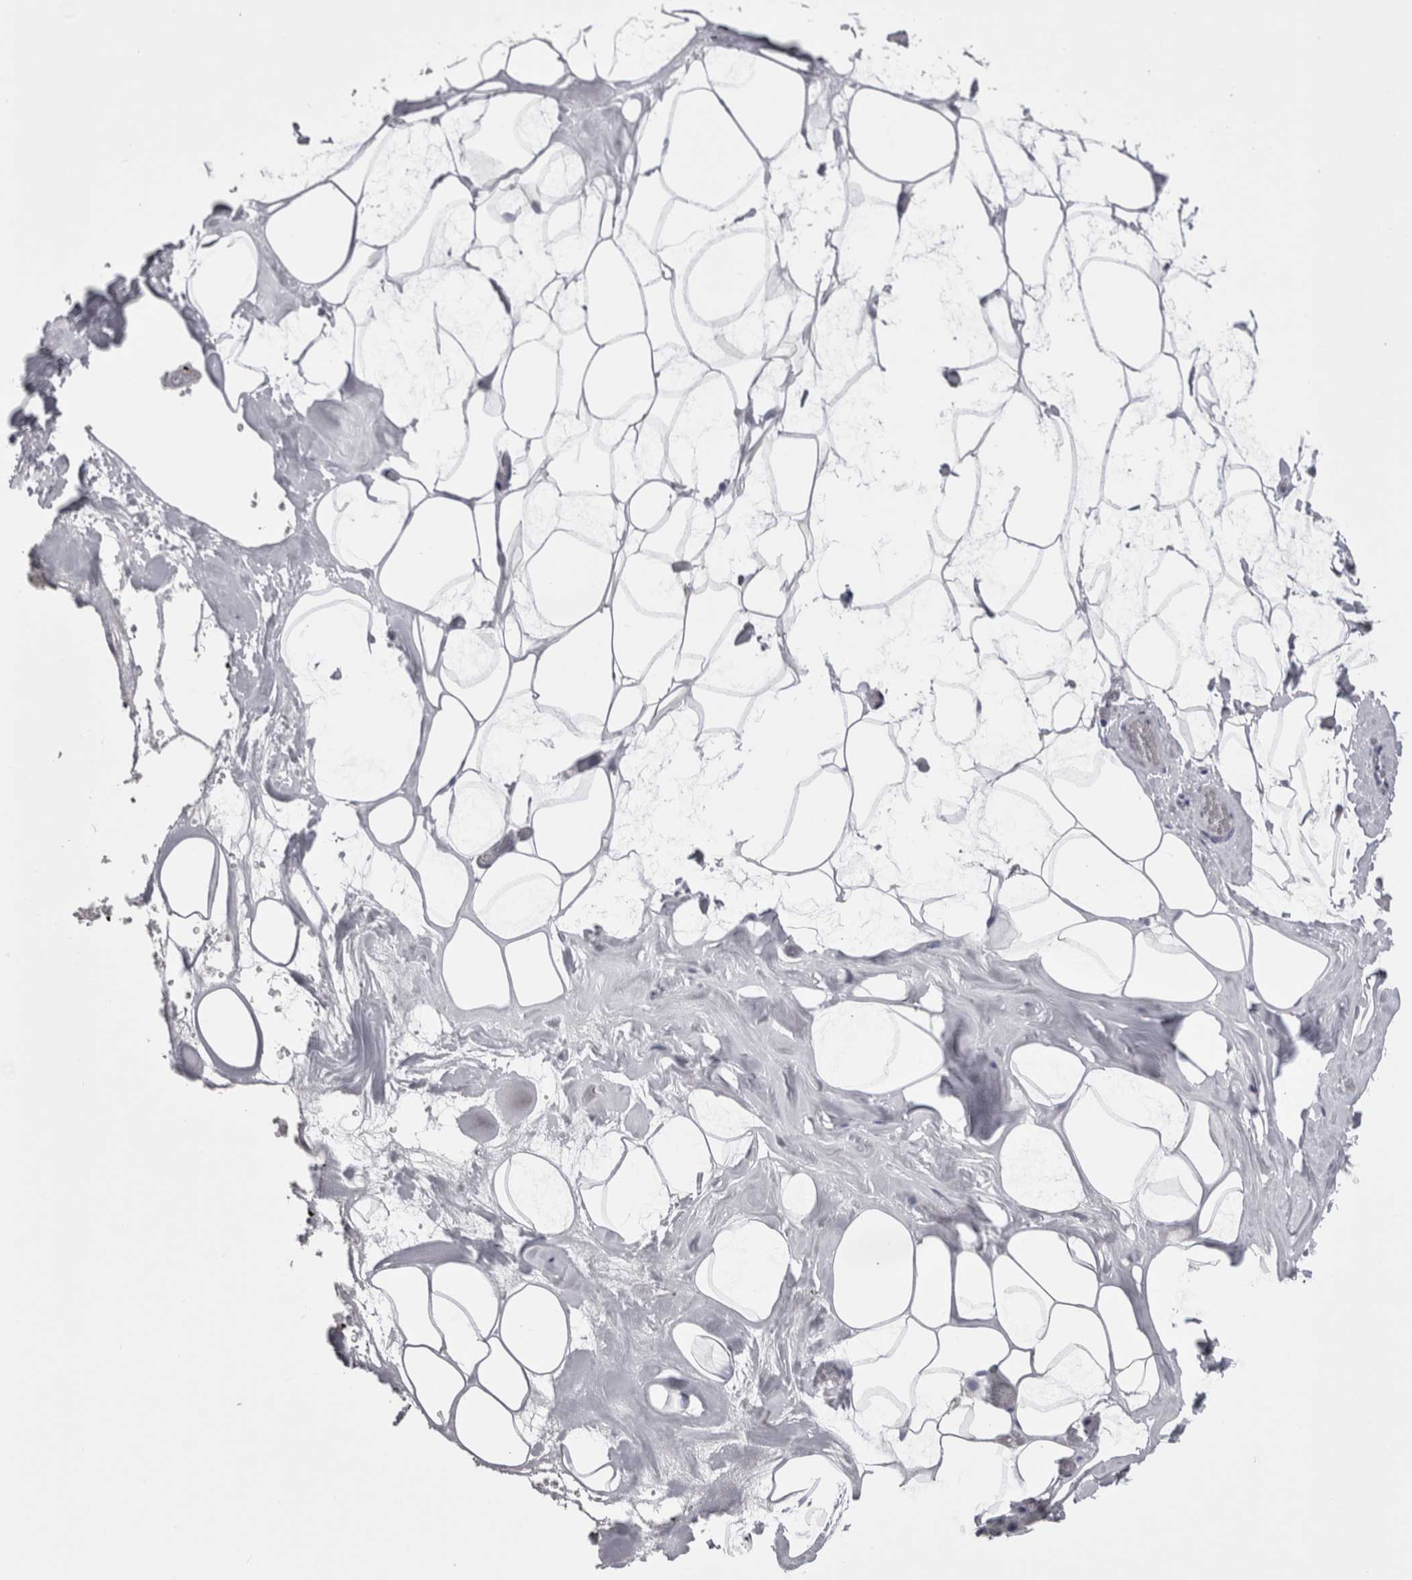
{"staining": {"intensity": "negative", "quantity": "none", "location": "none"}, "tissue": "adipose tissue", "cell_type": "Adipocytes", "image_type": "normal", "snomed": [{"axis": "morphology", "description": "Normal tissue, NOS"}, {"axis": "morphology", "description": "Fibrosis, NOS"}, {"axis": "topography", "description": "Breast"}, {"axis": "topography", "description": "Adipose tissue"}], "caption": "Immunohistochemistry (IHC) micrograph of unremarkable adipose tissue stained for a protein (brown), which reveals no staining in adipocytes.", "gene": "PWP2", "patient": {"sex": "female", "age": 39}}